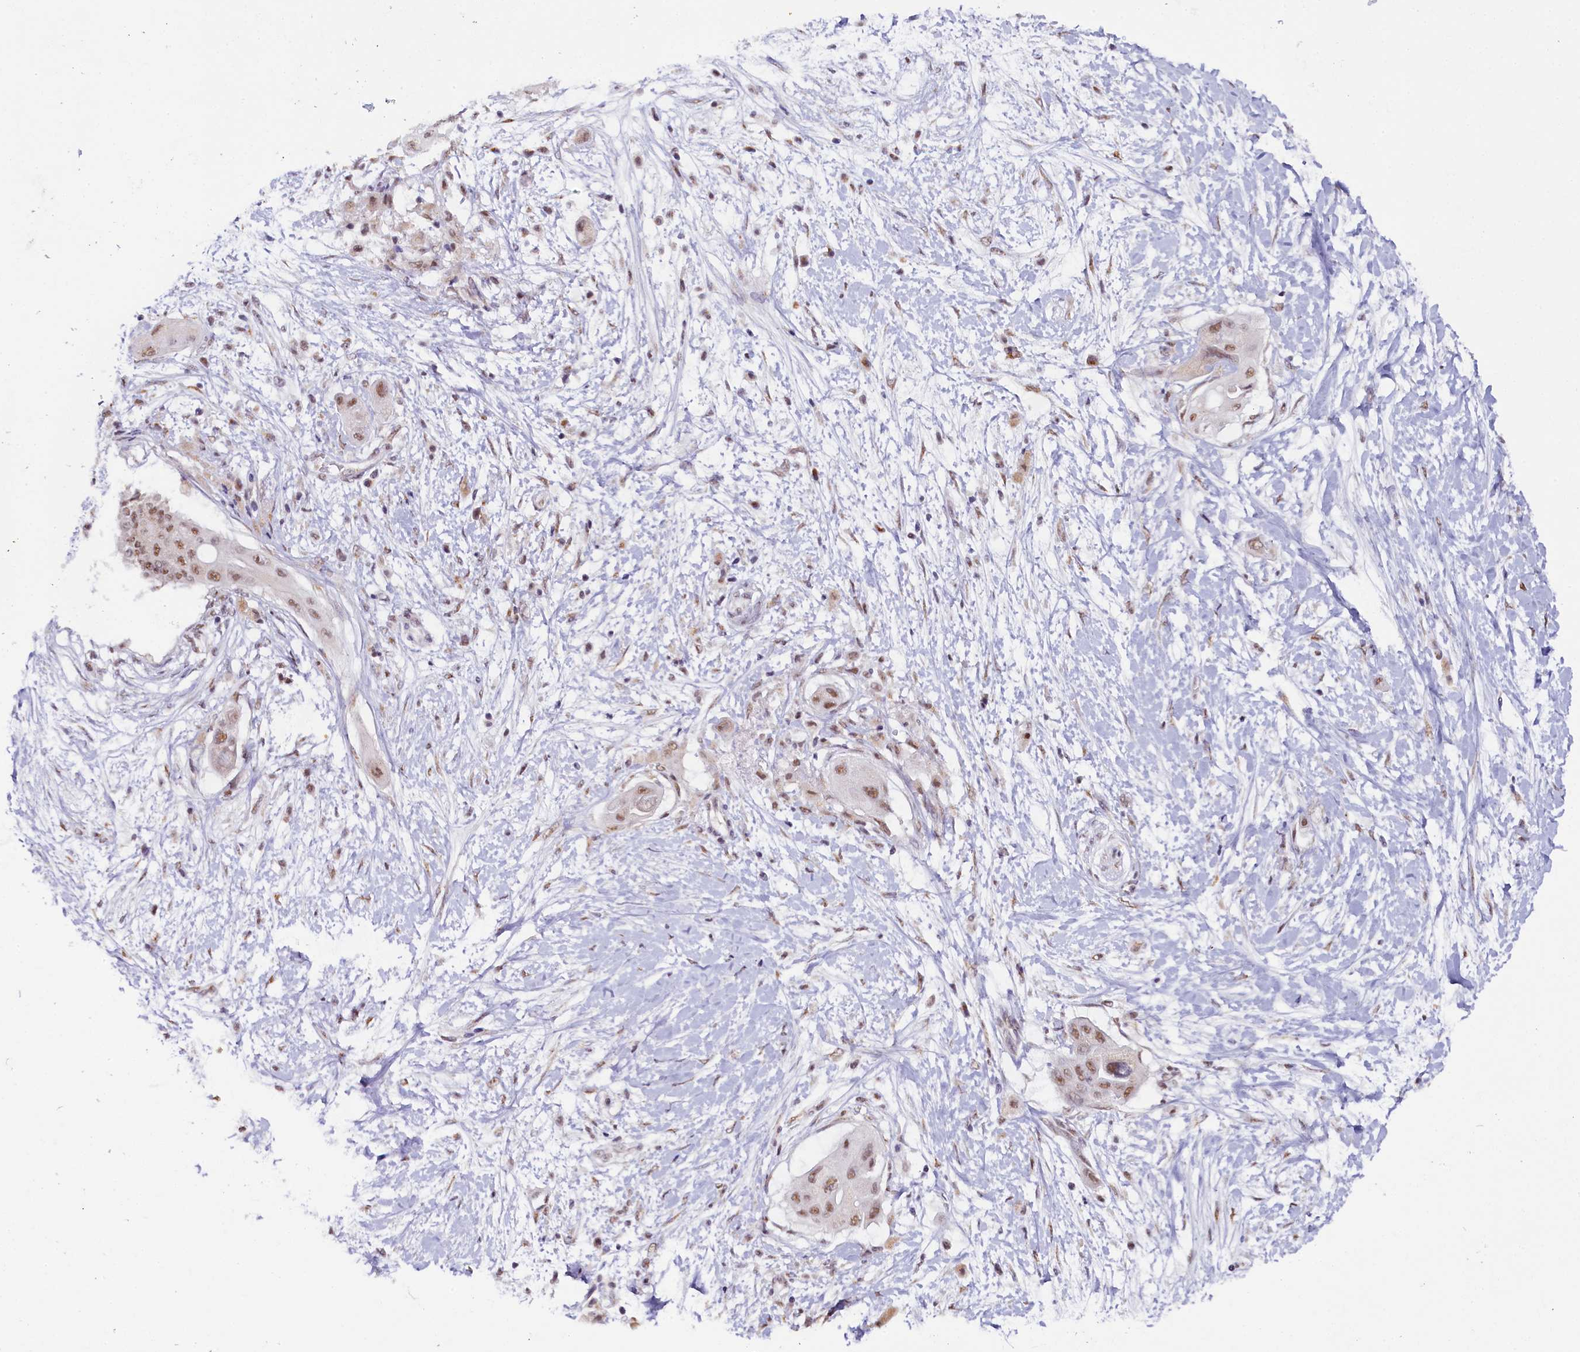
{"staining": {"intensity": "moderate", "quantity": ">75%", "location": "nuclear"}, "tissue": "pancreatic cancer", "cell_type": "Tumor cells", "image_type": "cancer", "snomed": [{"axis": "morphology", "description": "Adenocarcinoma, NOS"}, {"axis": "topography", "description": "Pancreas"}], "caption": "A photomicrograph of pancreatic cancer stained for a protein displays moderate nuclear brown staining in tumor cells. The staining was performed using DAB, with brown indicating positive protein expression. Nuclei are stained blue with hematoxylin.", "gene": "NCBP1", "patient": {"sex": "male", "age": 68}}